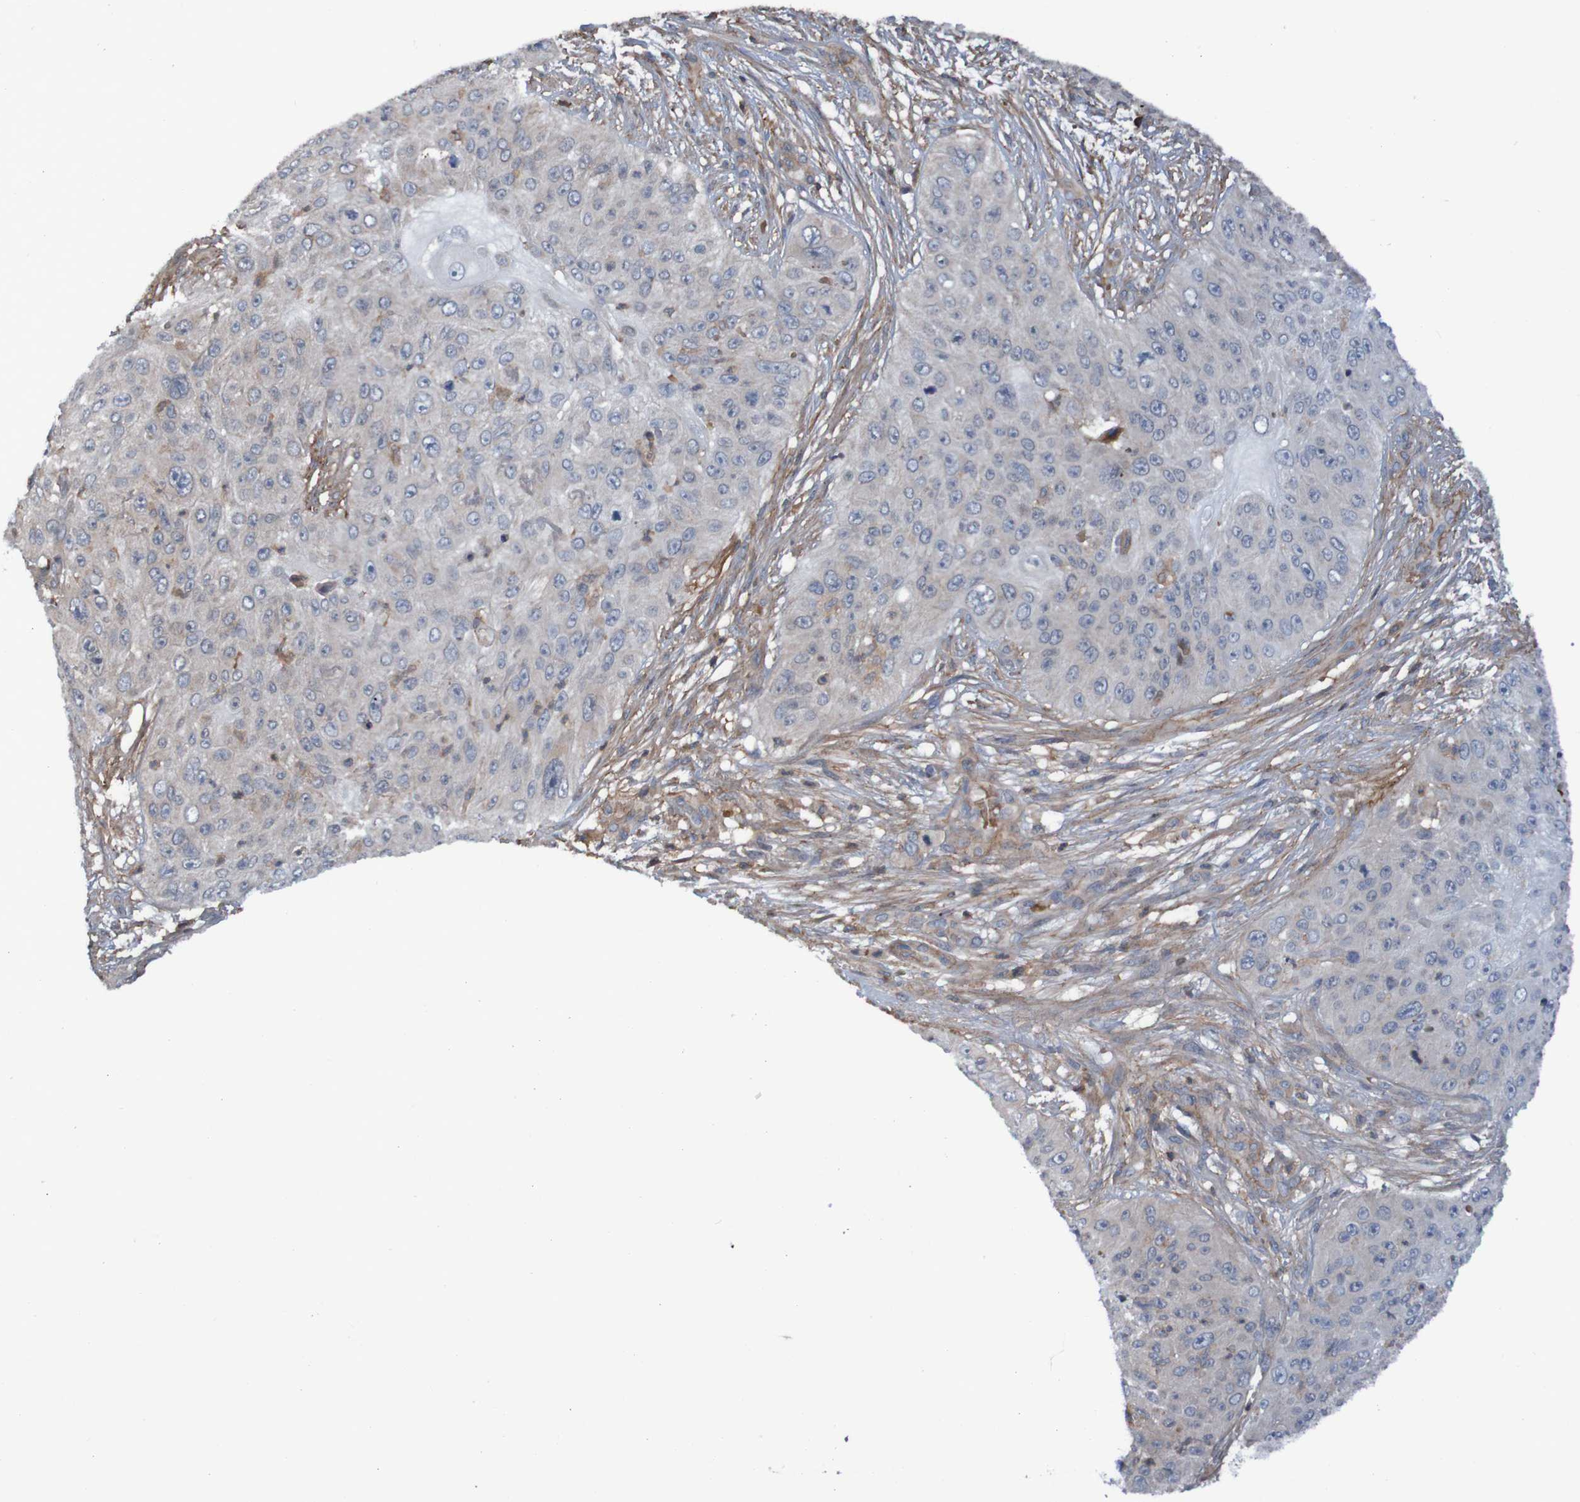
{"staining": {"intensity": "weak", "quantity": ">75%", "location": "cytoplasmic/membranous"}, "tissue": "skin cancer", "cell_type": "Tumor cells", "image_type": "cancer", "snomed": [{"axis": "morphology", "description": "Squamous cell carcinoma, NOS"}, {"axis": "topography", "description": "Skin"}], "caption": "Weak cytoplasmic/membranous protein positivity is present in about >75% of tumor cells in squamous cell carcinoma (skin). Using DAB (3,3'-diaminobenzidine) (brown) and hematoxylin (blue) stains, captured at high magnification using brightfield microscopy.", "gene": "PDGFB", "patient": {"sex": "female", "age": 80}}